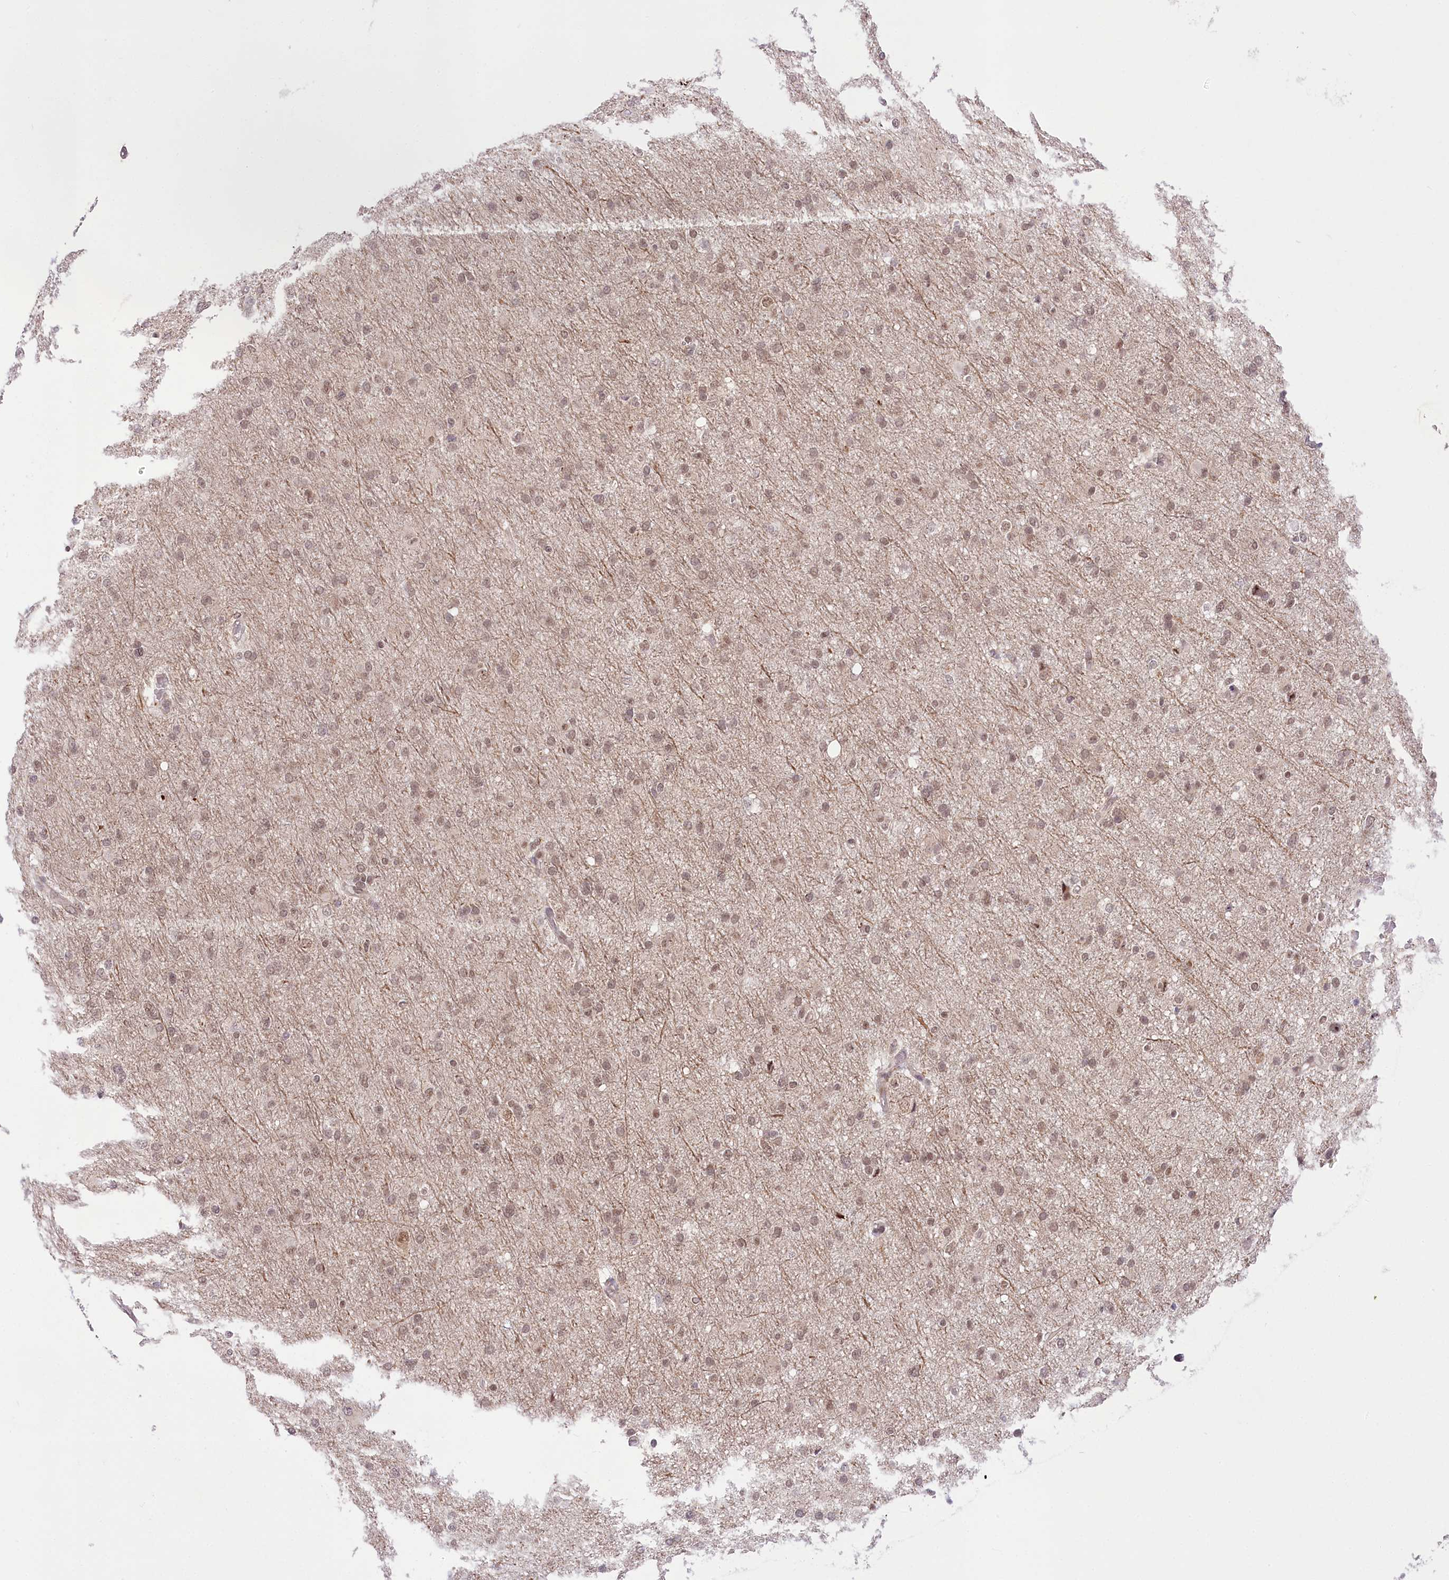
{"staining": {"intensity": "weak", "quantity": "25%-75%", "location": "nuclear"}, "tissue": "glioma", "cell_type": "Tumor cells", "image_type": "cancer", "snomed": [{"axis": "morphology", "description": "Glioma, malignant, High grade"}, {"axis": "topography", "description": "Cerebral cortex"}], "caption": "A micrograph of human glioma stained for a protein displays weak nuclear brown staining in tumor cells. The staining is performed using DAB brown chromogen to label protein expression. The nuclei are counter-stained blue using hematoxylin.", "gene": "ZMAT2", "patient": {"sex": "female", "age": 36}}